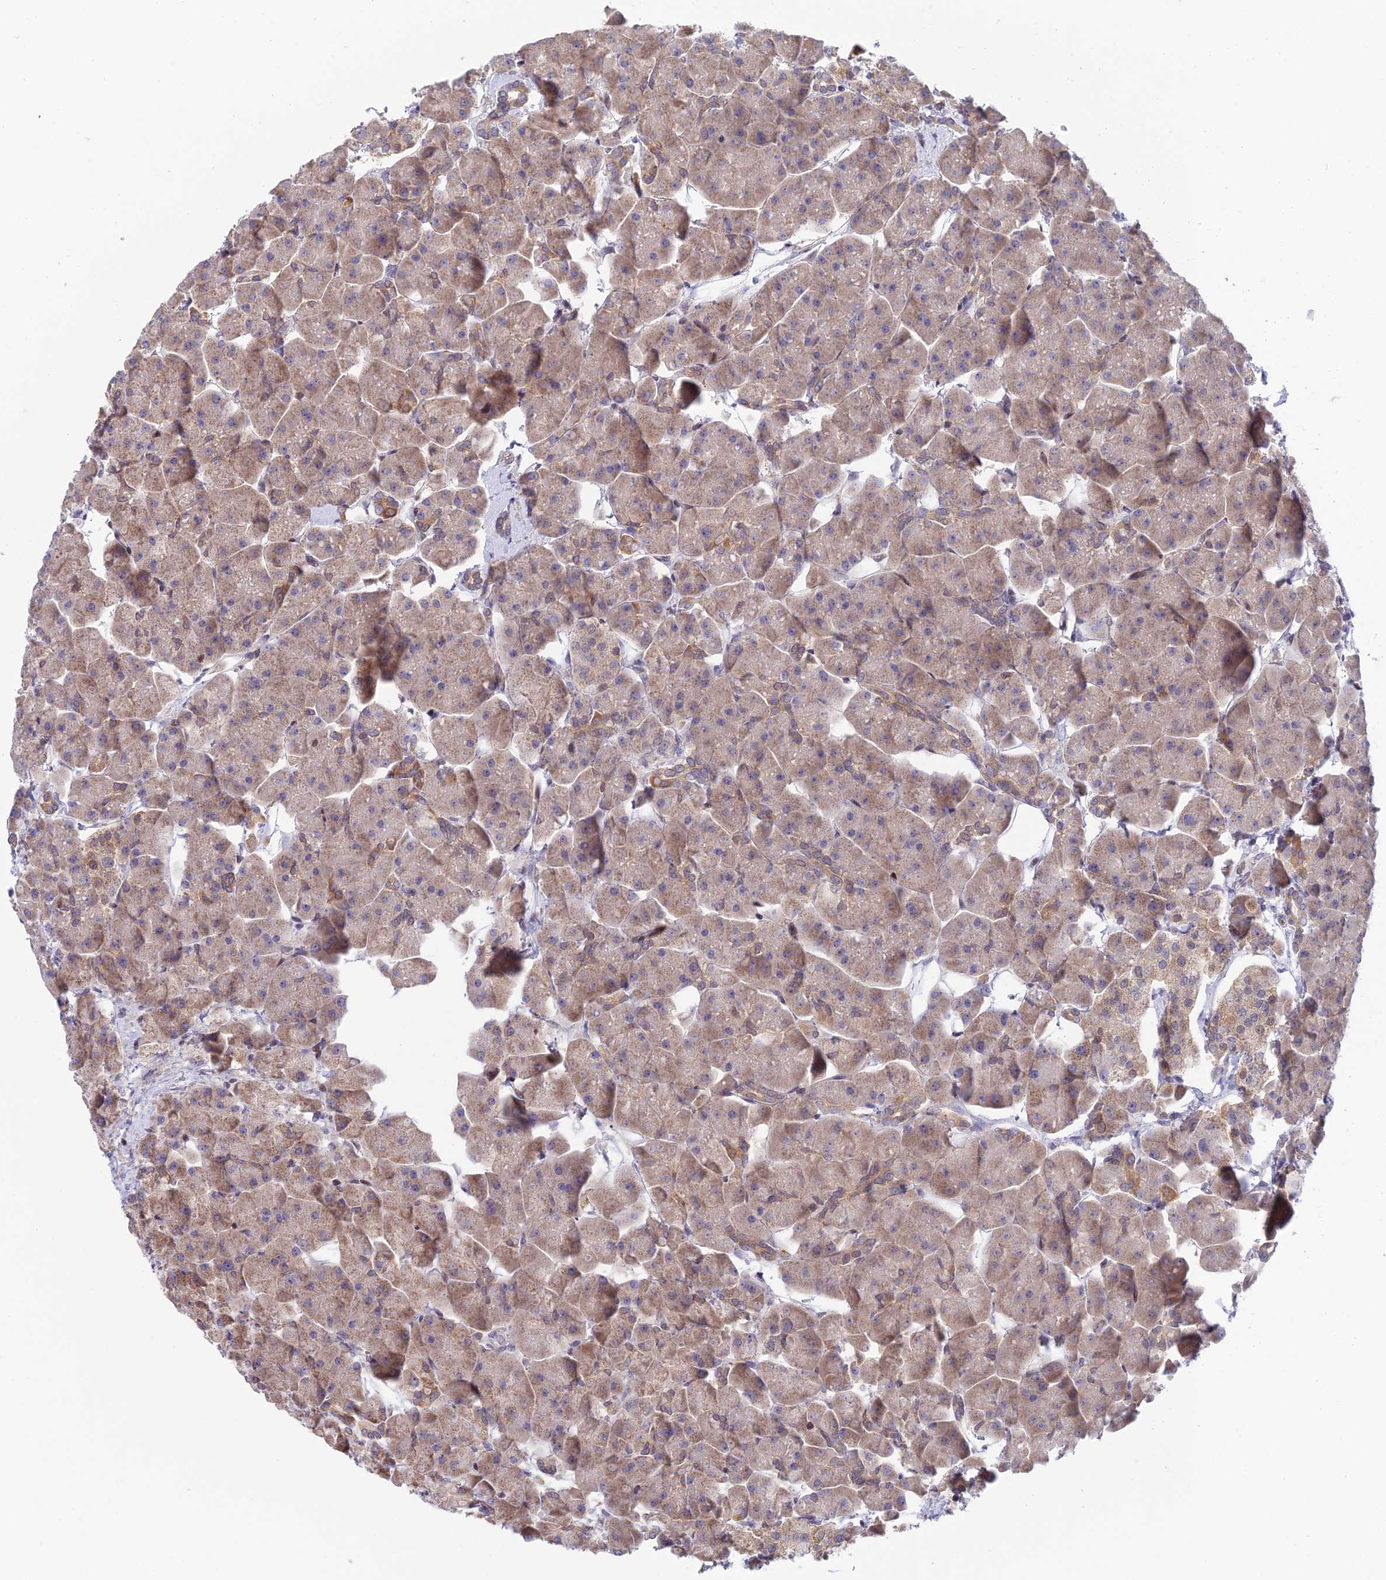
{"staining": {"intensity": "moderate", "quantity": ">75%", "location": "cytoplasmic/membranous"}, "tissue": "pancreas", "cell_type": "Exocrine glandular cells", "image_type": "normal", "snomed": [{"axis": "morphology", "description": "Normal tissue, NOS"}, {"axis": "topography", "description": "Pancreas"}], "caption": "A brown stain shows moderate cytoplasmic/membranous positivity of a protein in exocrine glandular cells of benign pancreas.", "gene": "ELOA2", "patient": {"sex": "male", "age": 66}}